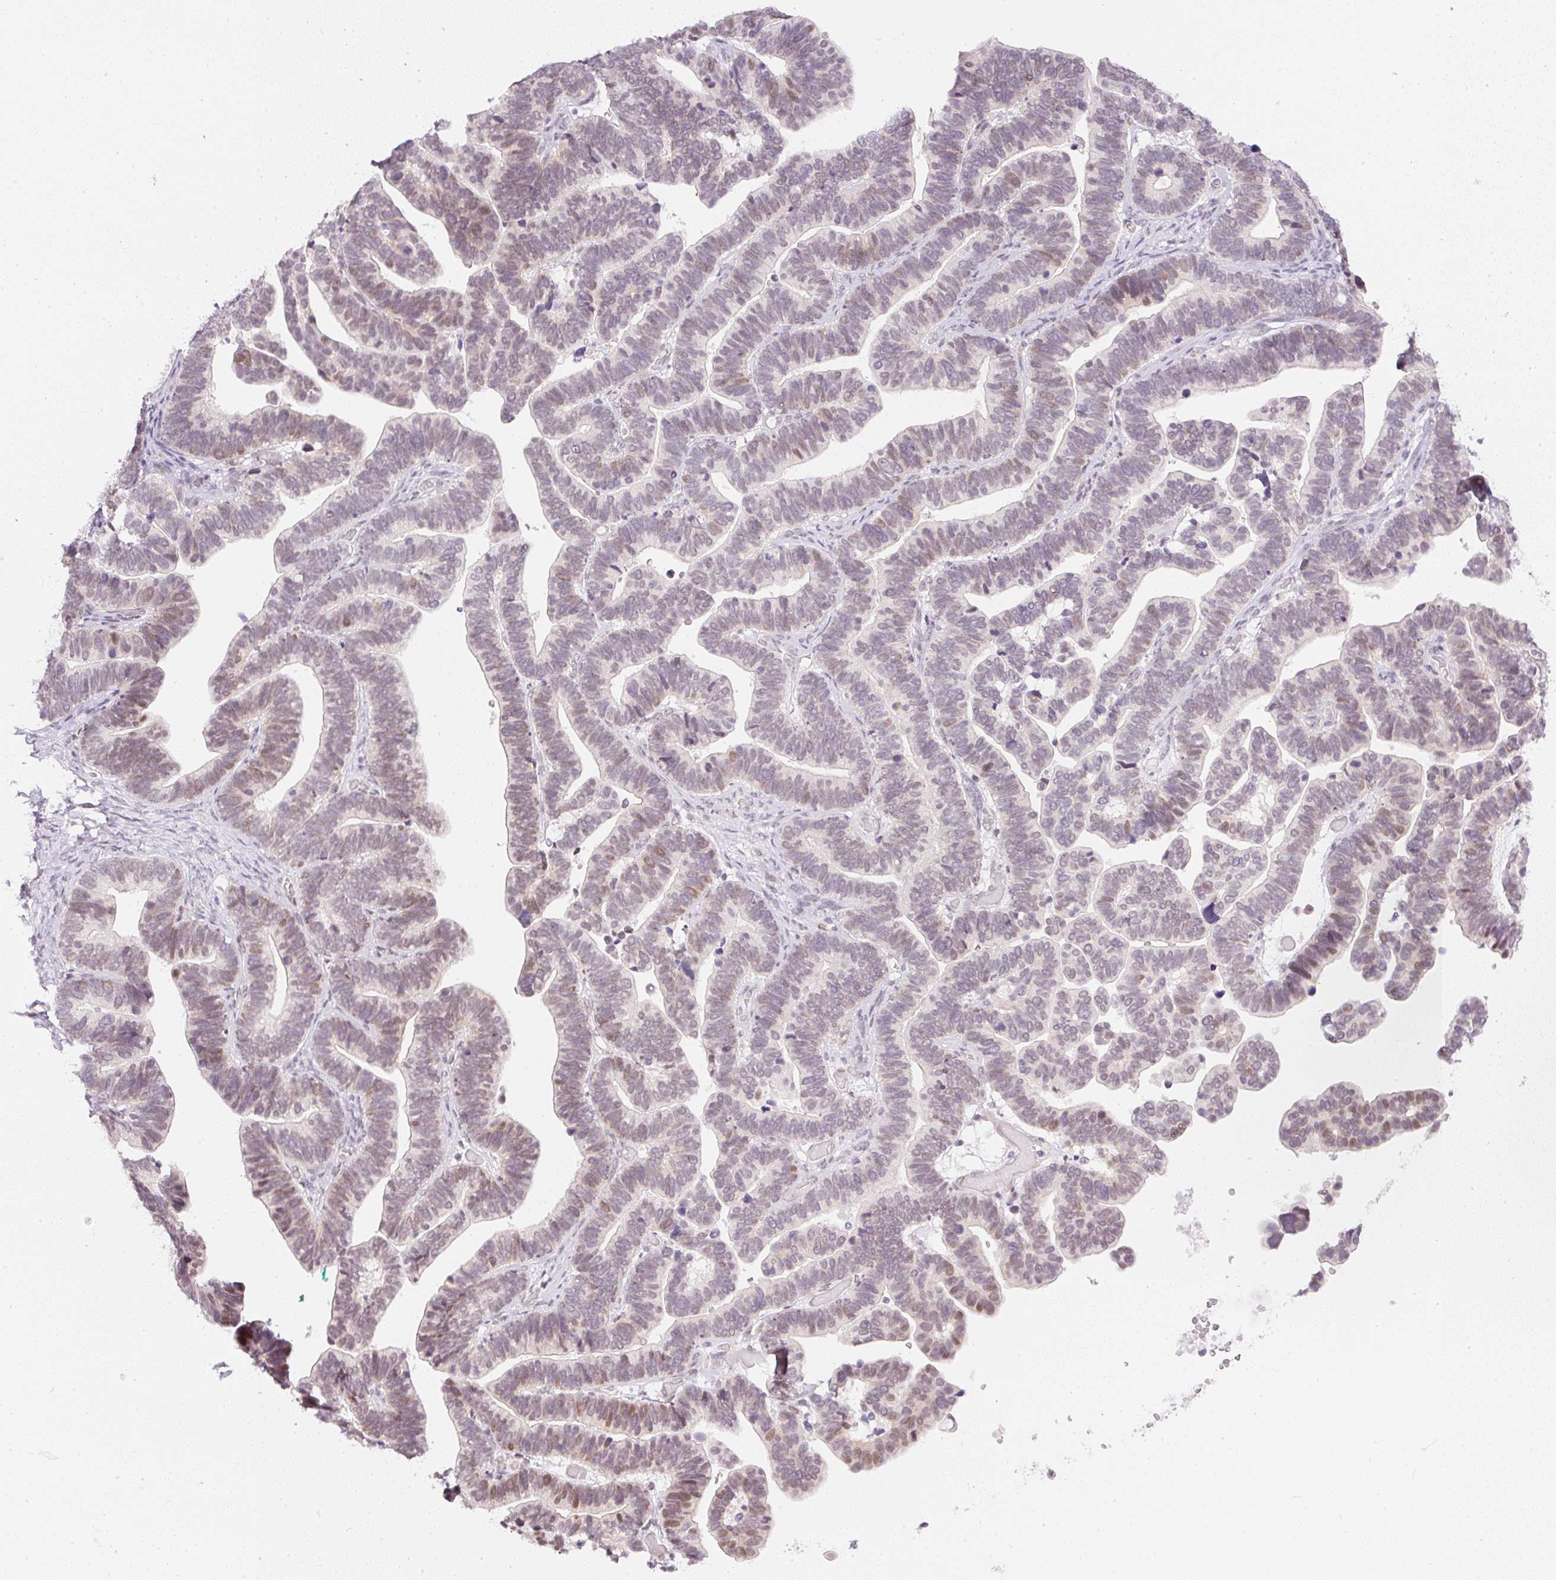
{"staining": {"intensity": "weak", "quantity": "25%-75%", "location": "nuclear"}, "tissue": "ovarian cancer", "cell_type": "Tumor cells", "image_type": "cancer", "snomed": [{"axis": "morphology", "description": "Cystadenocarcinoma, serous, NOS"}, {"axis": "topography", "description": "Ovary"}], "caption": "Immunohistochemistry (IHC) micrograph of human ovarian serous cystadenocarcinoma stained for a protein (brown), which shows low levels of weak nuclear expression in approximately 25%-75% of tumor cells.", "gene": "DPPA4", "patient": {"sex": "female", "age": 56}}